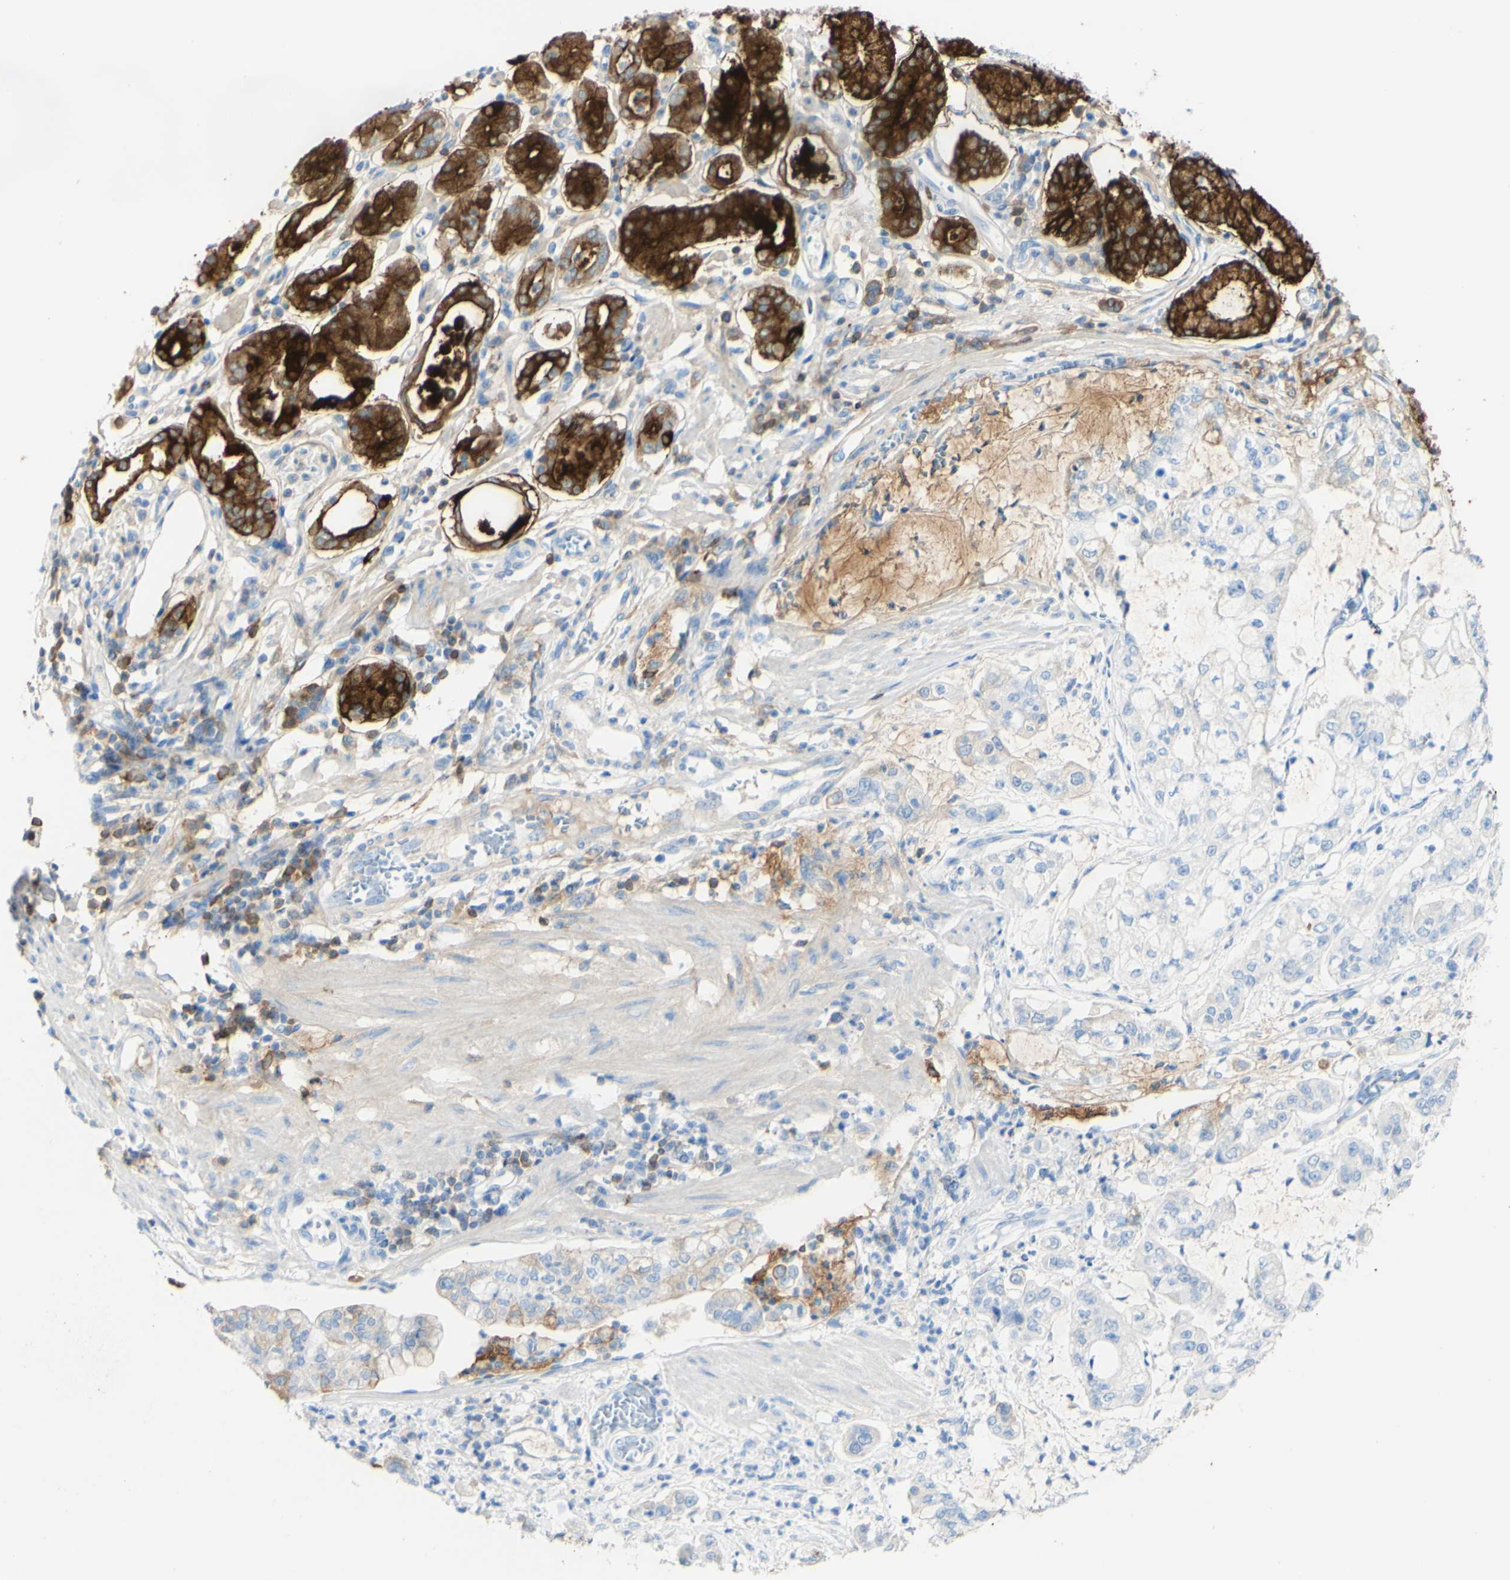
{"staining": {"intensity": "strong", "quantity": ">75%", "location": "cytoplasmic/membranous"}, "tissue": "stomach cancer", "cell_type": "Tumor cells", "image_type": "cancer", "snomed": [{"axis": "morphology", "description": "Adenocarcinoma, NOS"}, {"axis": "topography", "description": "Stomach"}], "caption": "Immunohistochemical staining of human stomach cancer (adenocarcinoma) shows strong cytoplasmic/membranous protein positivity in about >75% of tumor cells. The protein of interest is stained brown, and the nuclei are stained in blue (DAB (3,3'-diaminobenzidine) IHC with brightfield microscopy, high magnification).", "gene": "PIGR", "patient": {"sex": "male", "age": 76}}